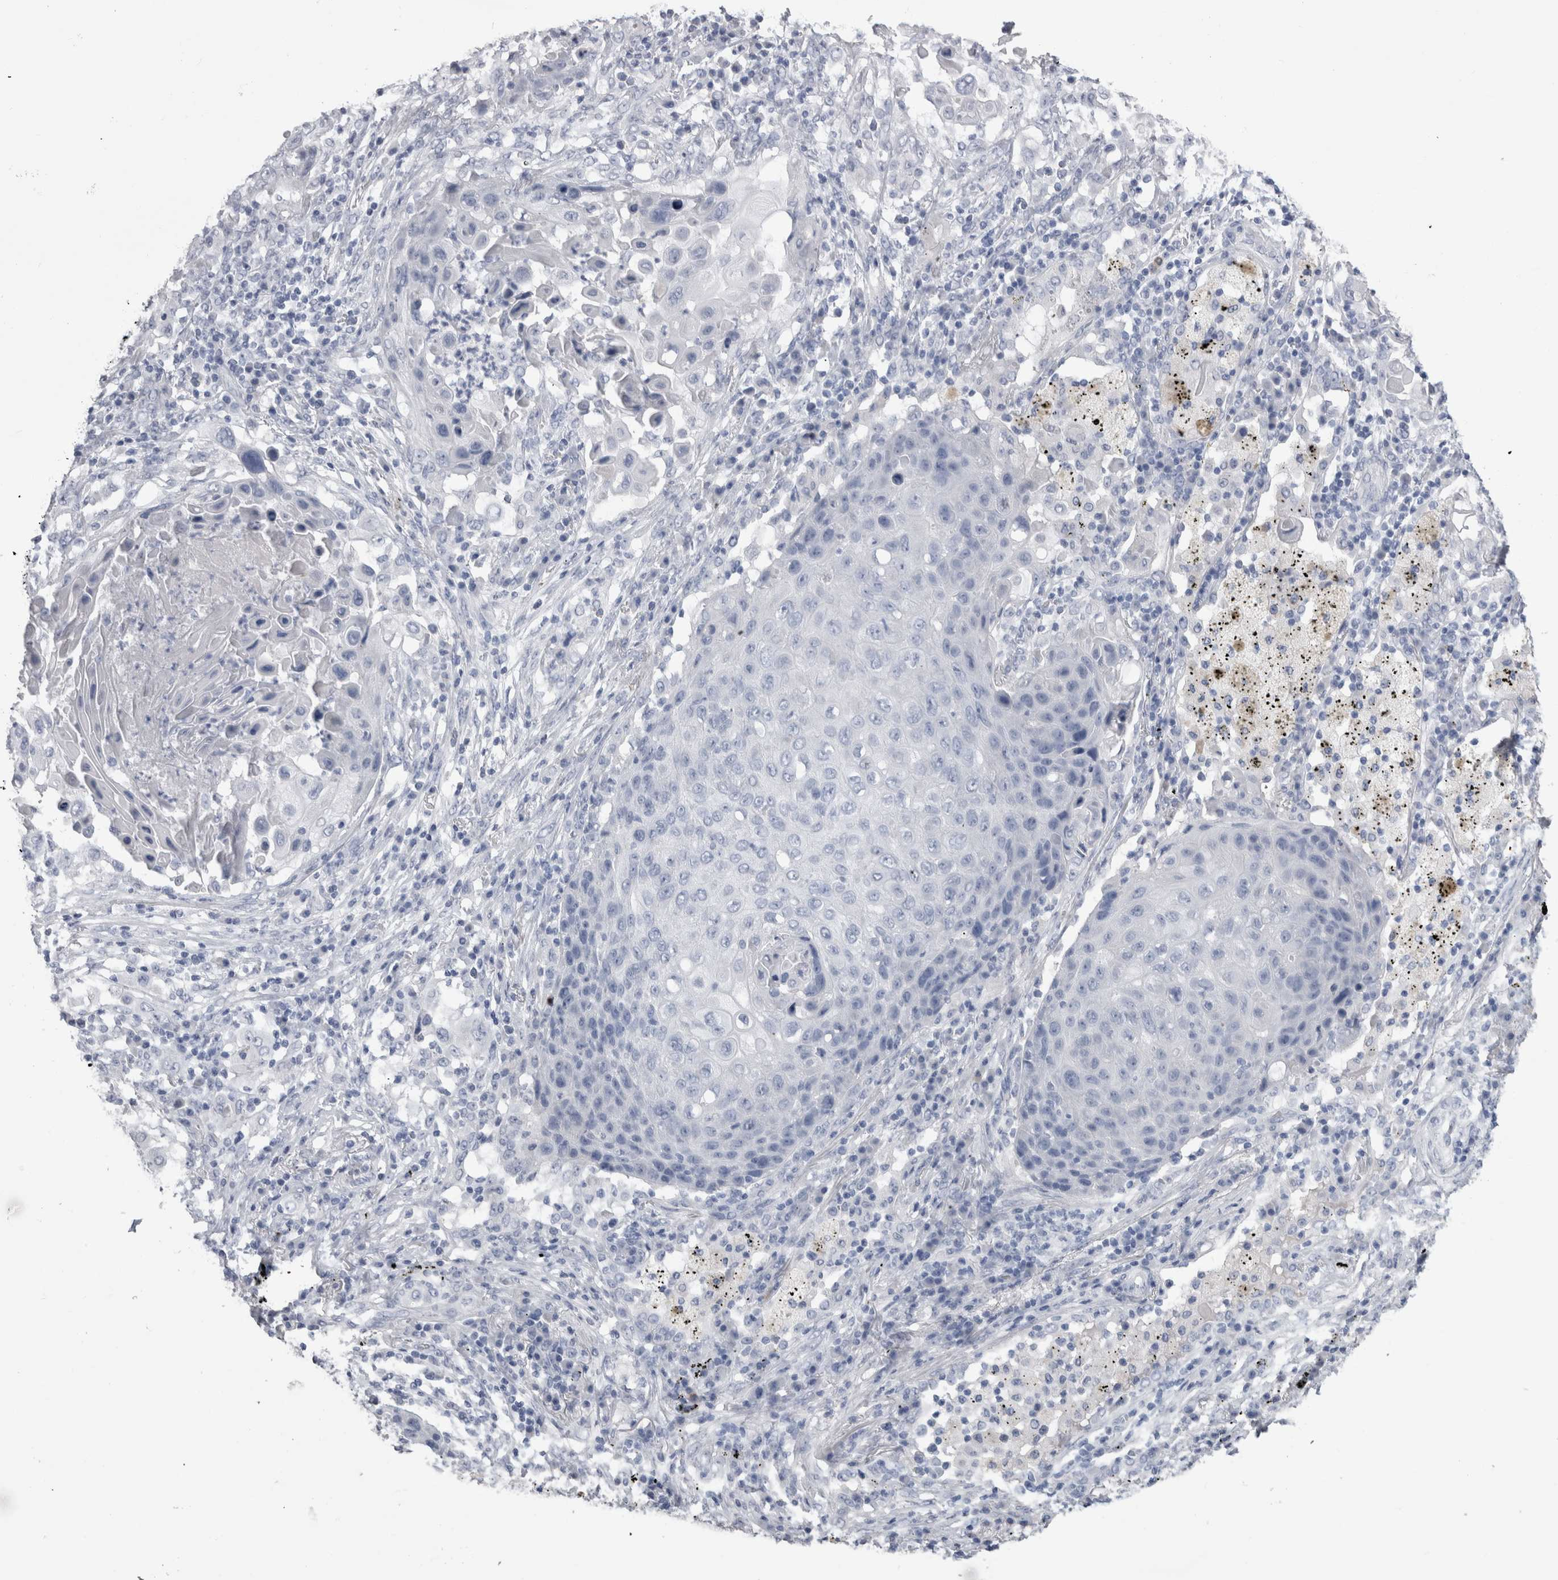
{"staining": {"intensity": "negative", "quantity": "none", "location": "none"}, "tissue": "lung cancer", "cell_type": "Tumor cells", "image_type": "cancer", "snomed": [{"axis": "morphology", "description": "Squamous cell carcinoma, NOS"}, {"axis": "topography", "description": "Lung"}], "caption": "Tumor cells are negative for protein expression in human lung cancer.", "gene": "PTH", "patient": {"sex": "female", "age": 63}}